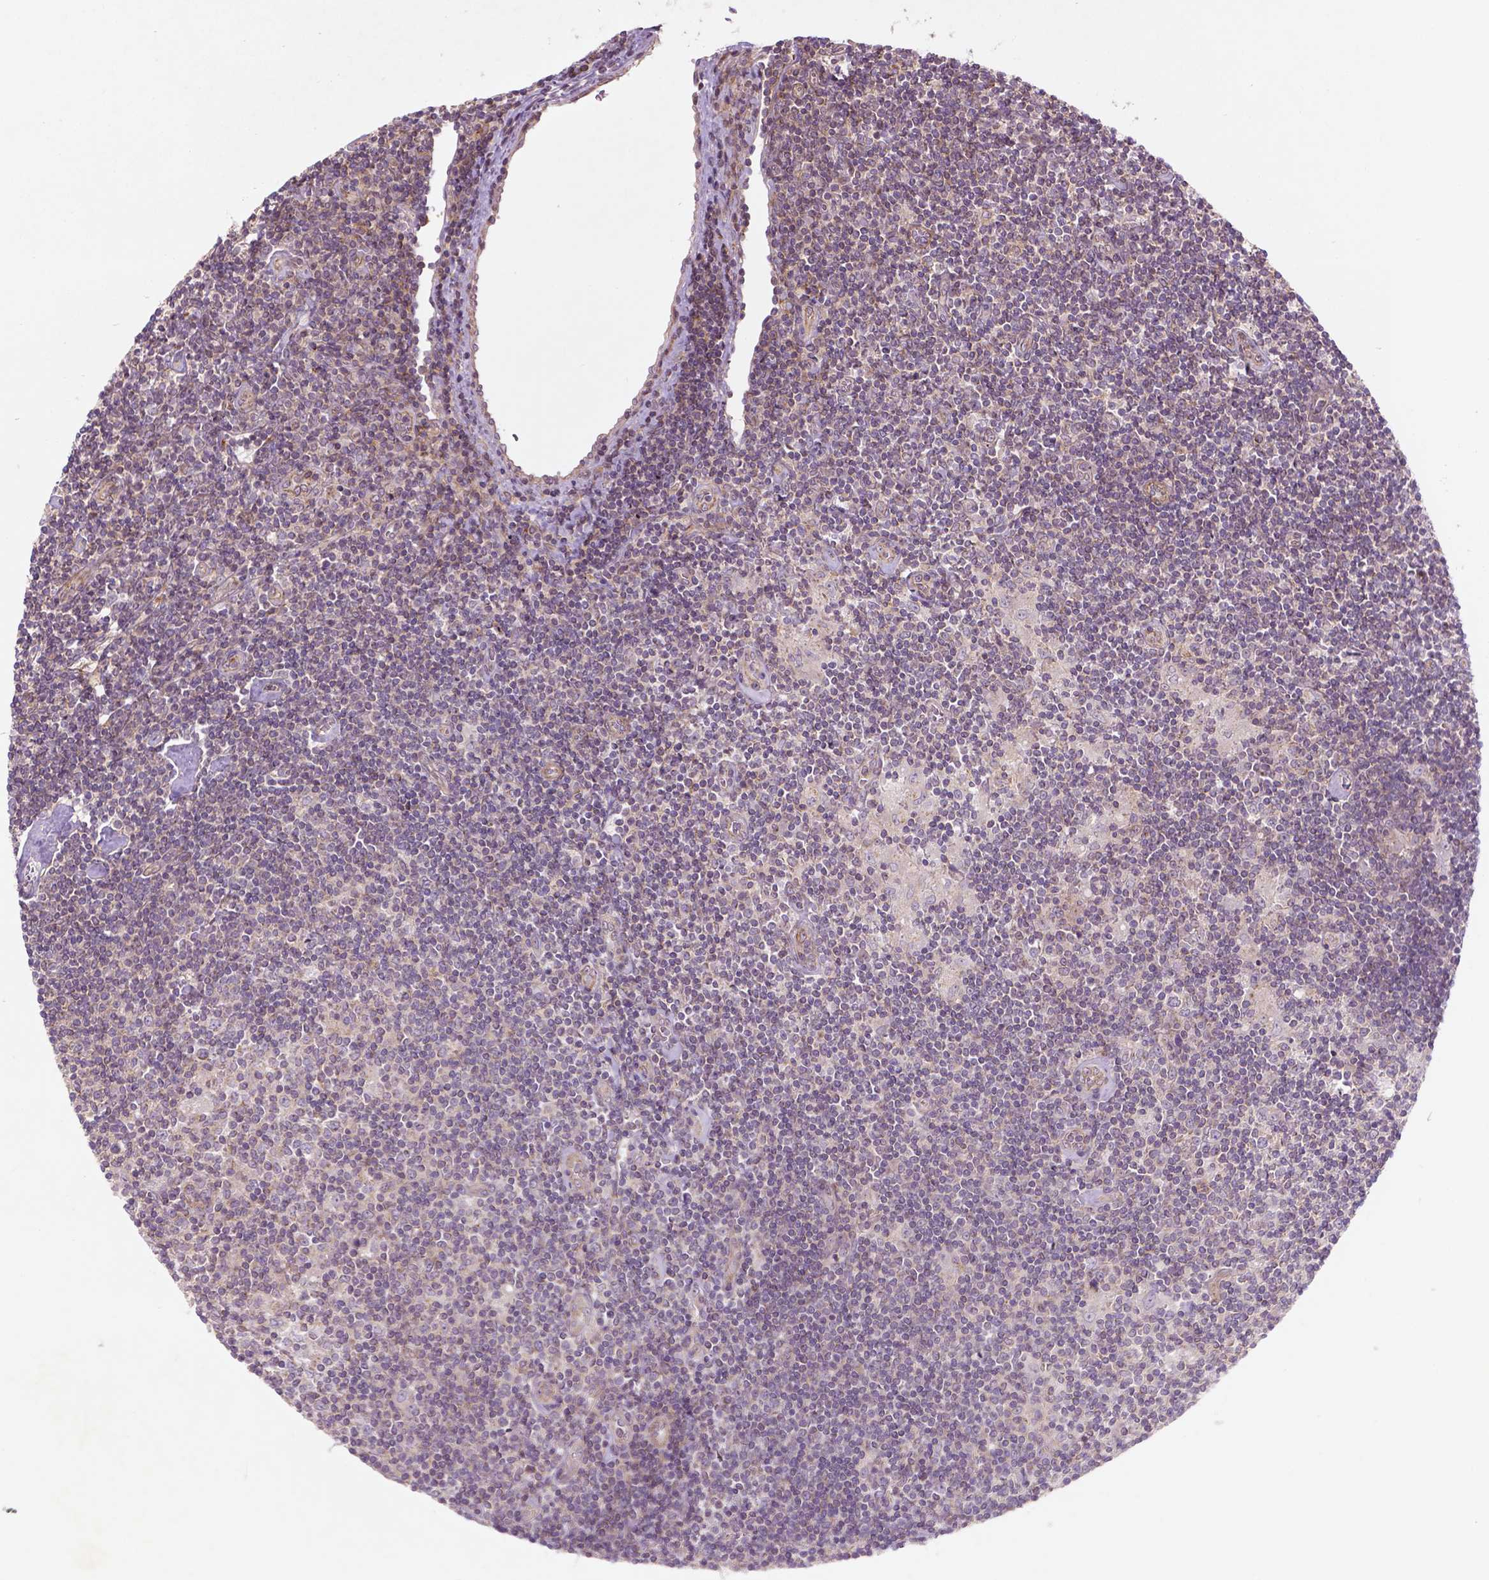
{"staining": {"intensity": "negative", "quantity": "none", "location": "none"}, "tissue": "lymphoma", "cell_type": "Tumor cells", "image_type": "cancer", "snomed": [{"axis": "morphology", "description": "Hodgkin's disease, NOS"}, {"axis": "topography", "description": "Lymph node"}], "caption": "Tumor cells show no significant protein staining in lymphoma.", "gene": "TCHP", "patient": {"sex": "male", "age": 40}}